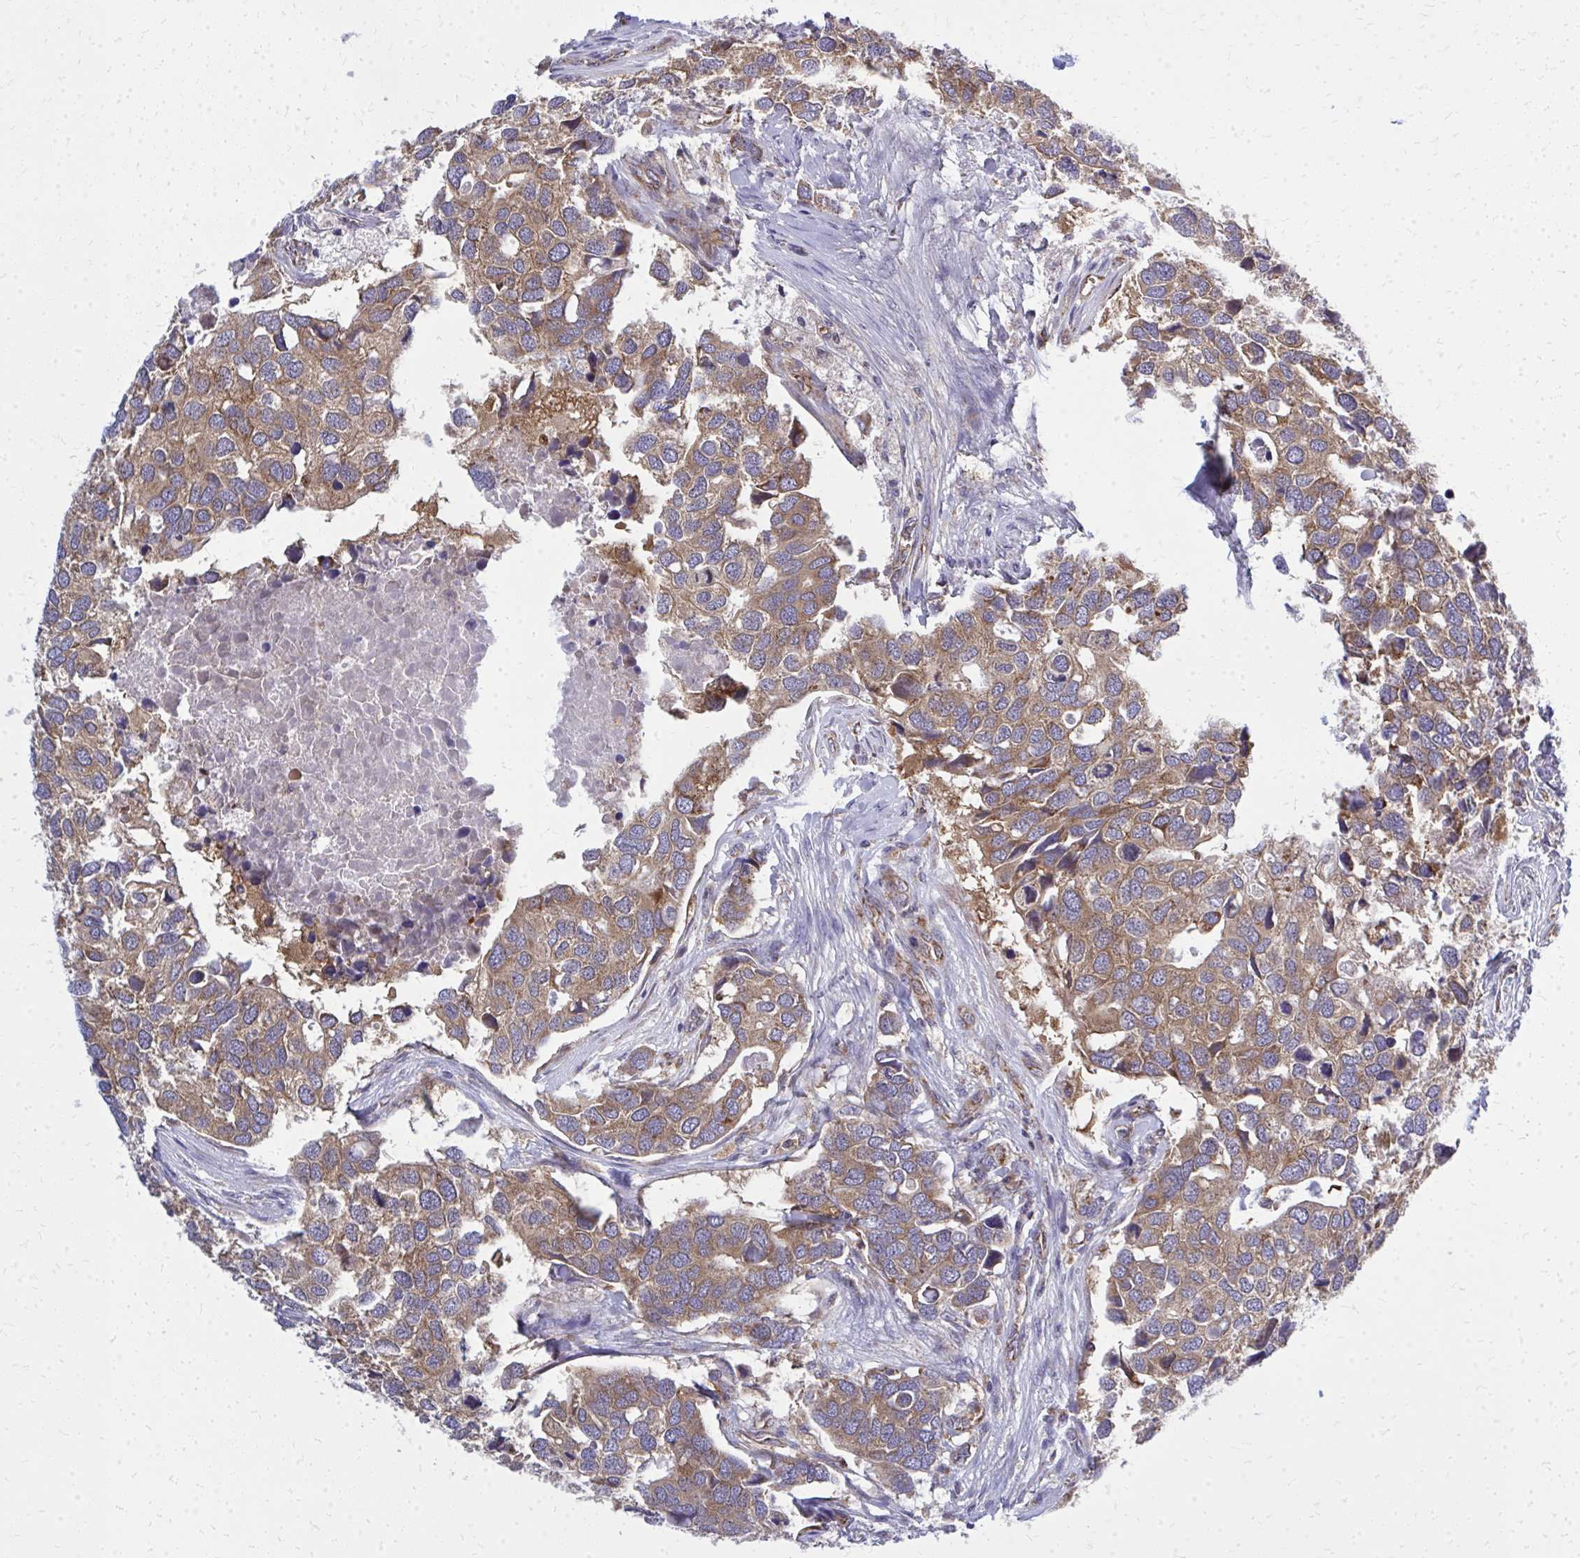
{"staining": {"intensity": "moderate", "quantity": ">75%", "location": "cytoplasmic/membranous"}, "tissue": "breast cancer", "cell_type": "Tumor cells", "image_type": "cancer", "snomed": [{"axis": "morphology", "description": "Duct carcinoma"}, {"axis": "topography", "description": "Breast"}], "caption": "Immunohistochemical staining of intraductal carcinoma (breast) reveals medium levels of moderate cytoplasmic/membranous protein expression in approximately >75% of tumor cells.", "gene": "PDK4", "patient": {"sex": "female", "age": 83}}